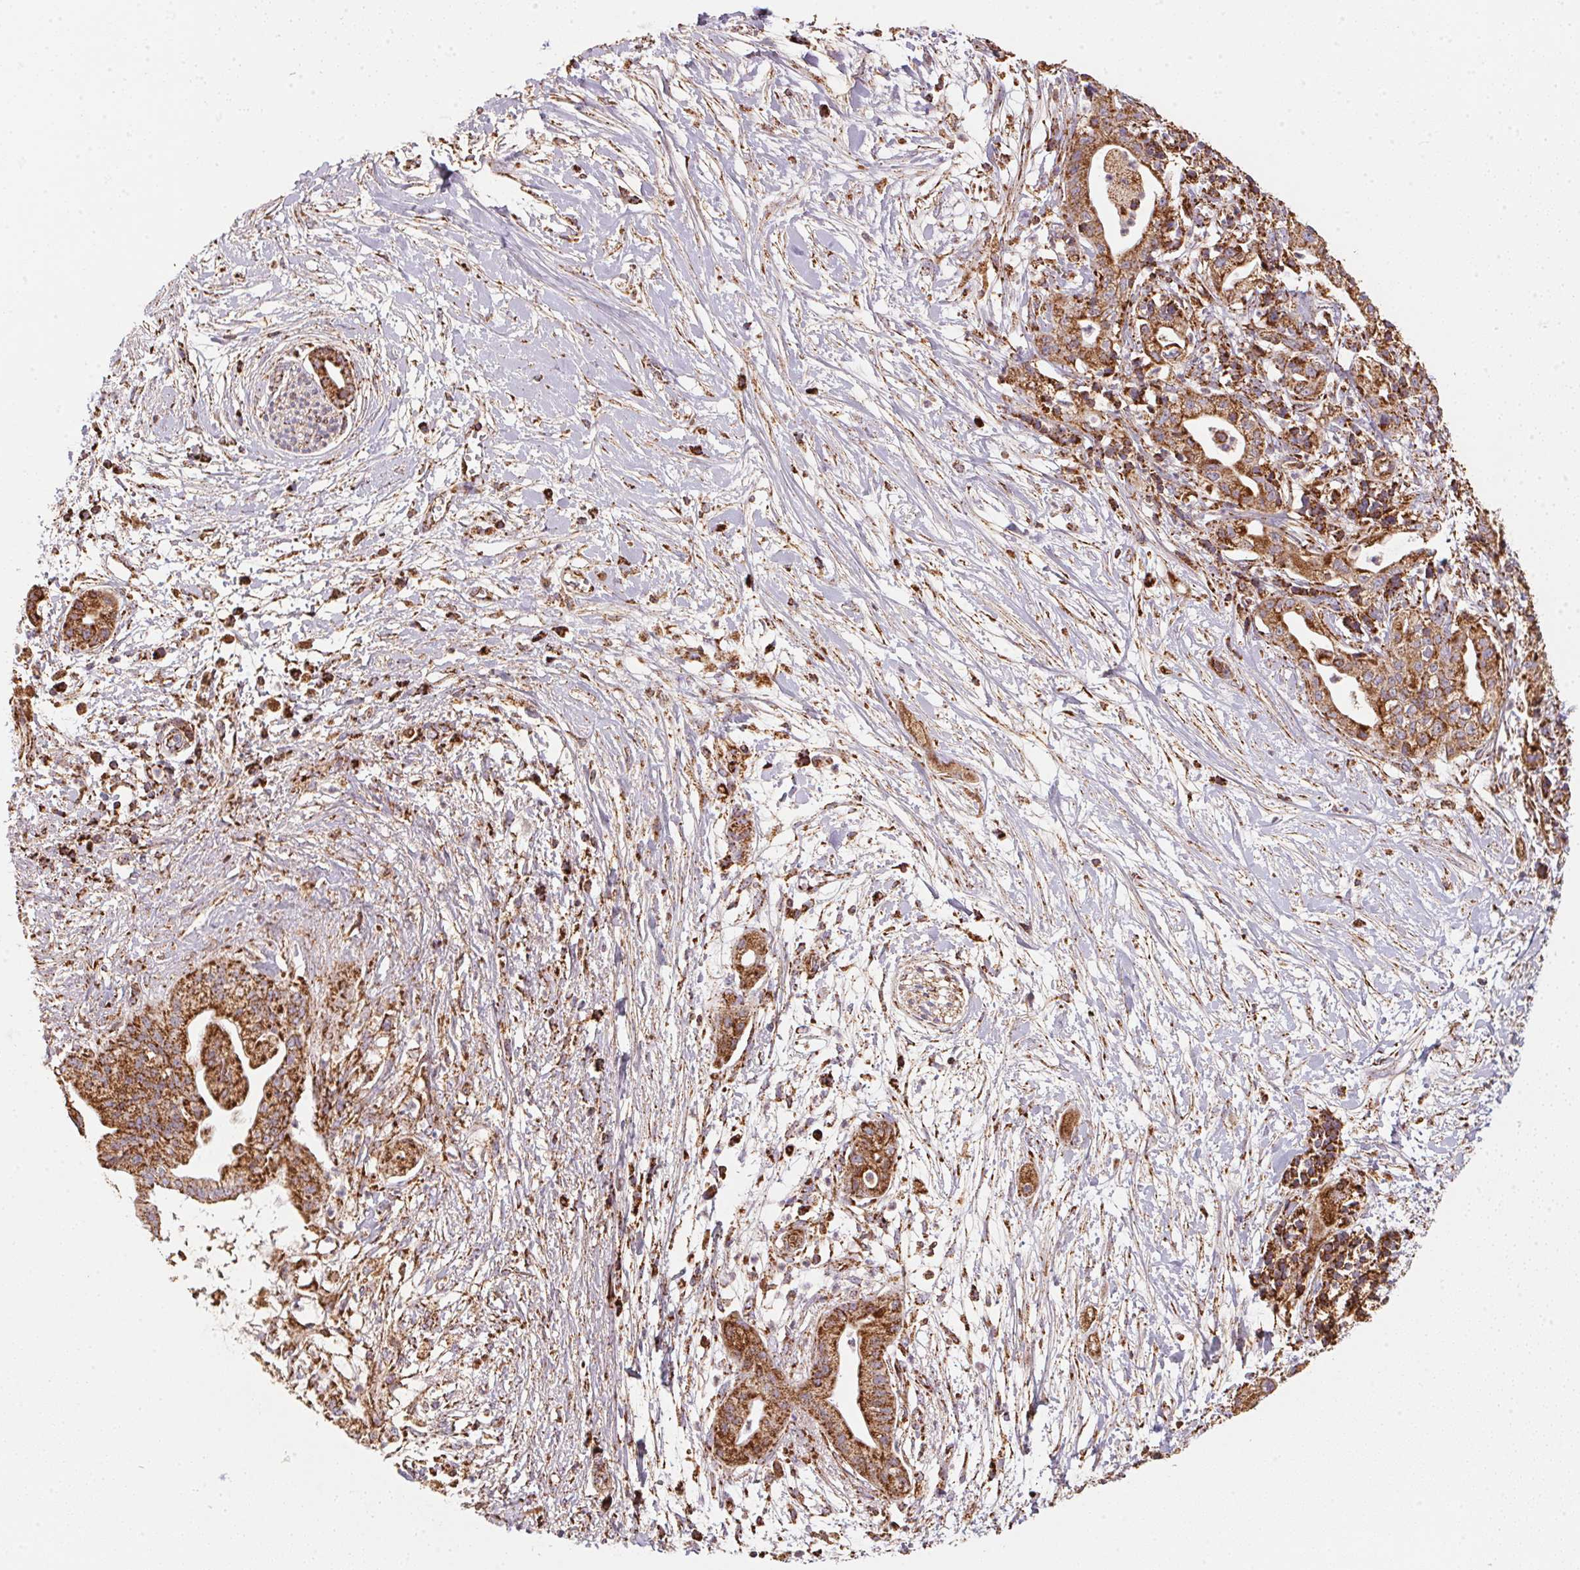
{"staining": {"intensity": "strong", "quantity": ">75%", "location": "cytoplasmic/membranous"}, "tissue": "pancreatic cancer", "cell_type": "Tumor cells", "image_type": "cancer", "snomed": [{"axis": "morphology", "description": "Normal tissue, NOS"}, {"axis": "morphology", "description": "Adenocarcinoma, NOS"}, {"axis": "topography", "description": "Lymph node"}, {"axis": "topography", "description": "Pancreas"}], "caption": "A micrograph of adenocarcinoma (pancreatic) stained for a protein exhibits strong cytoplasmic/membranous brown staining in tumor cells.", "gene": "NDUFS2", "patient": {"sex": "female", "age": 58}}